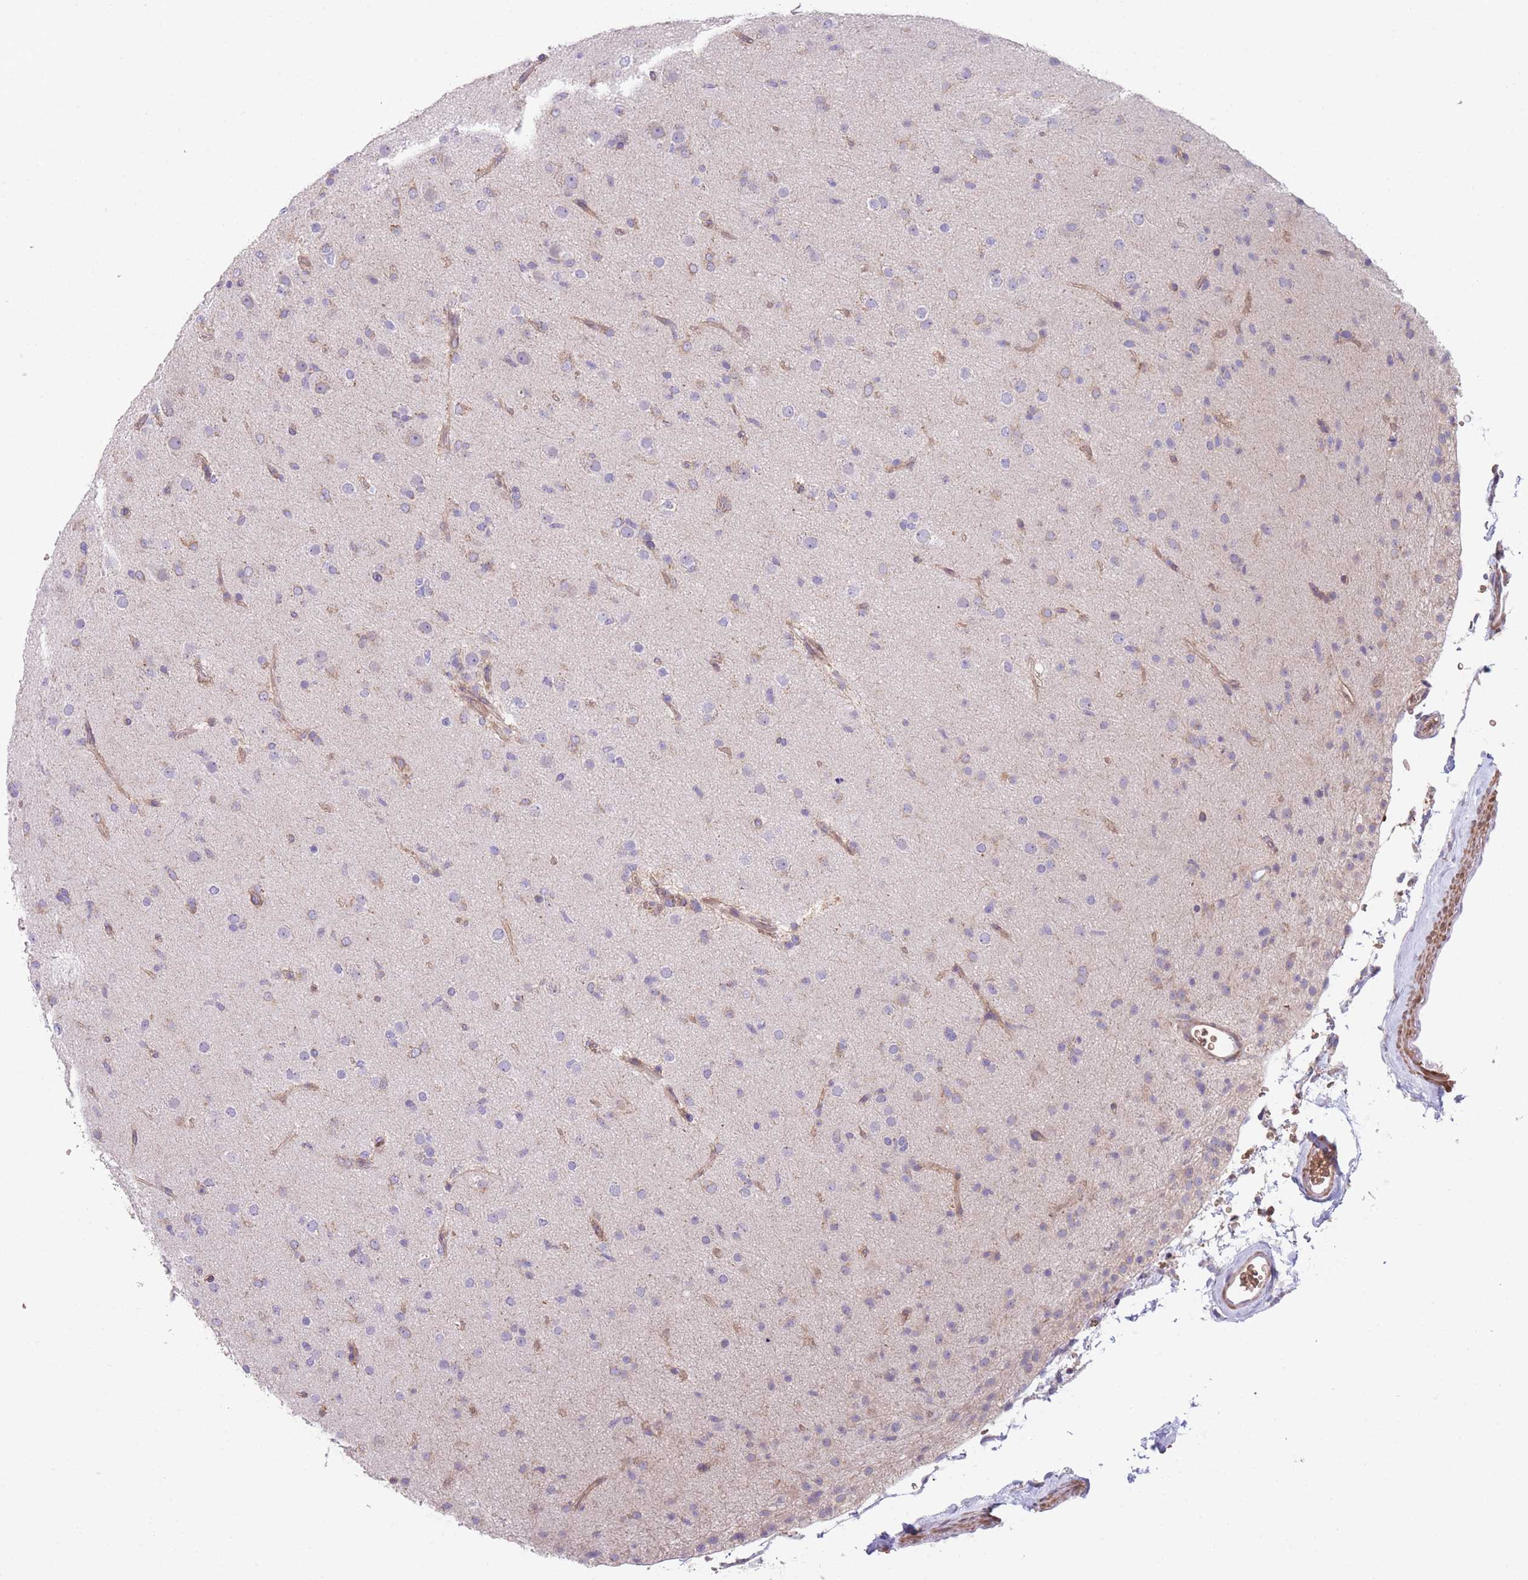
{"staining": {"intensity": "negative", "quantity": "none", "location": "none"}, "tissue": "glioma", "cell_type": "Tumor cells", "image_type": "cancer", "snomed": [{"axis": "morphology", "description": "Glioma, malignant, Low grade"}, {"axis": "topography", "description": "Brain"}], "caption": "Glioma was stained to show a protein in brown. There is no significant positivity in tumor cells.", "gene": "SMPD4", "patient": {"sex": "male", "age": 65}}